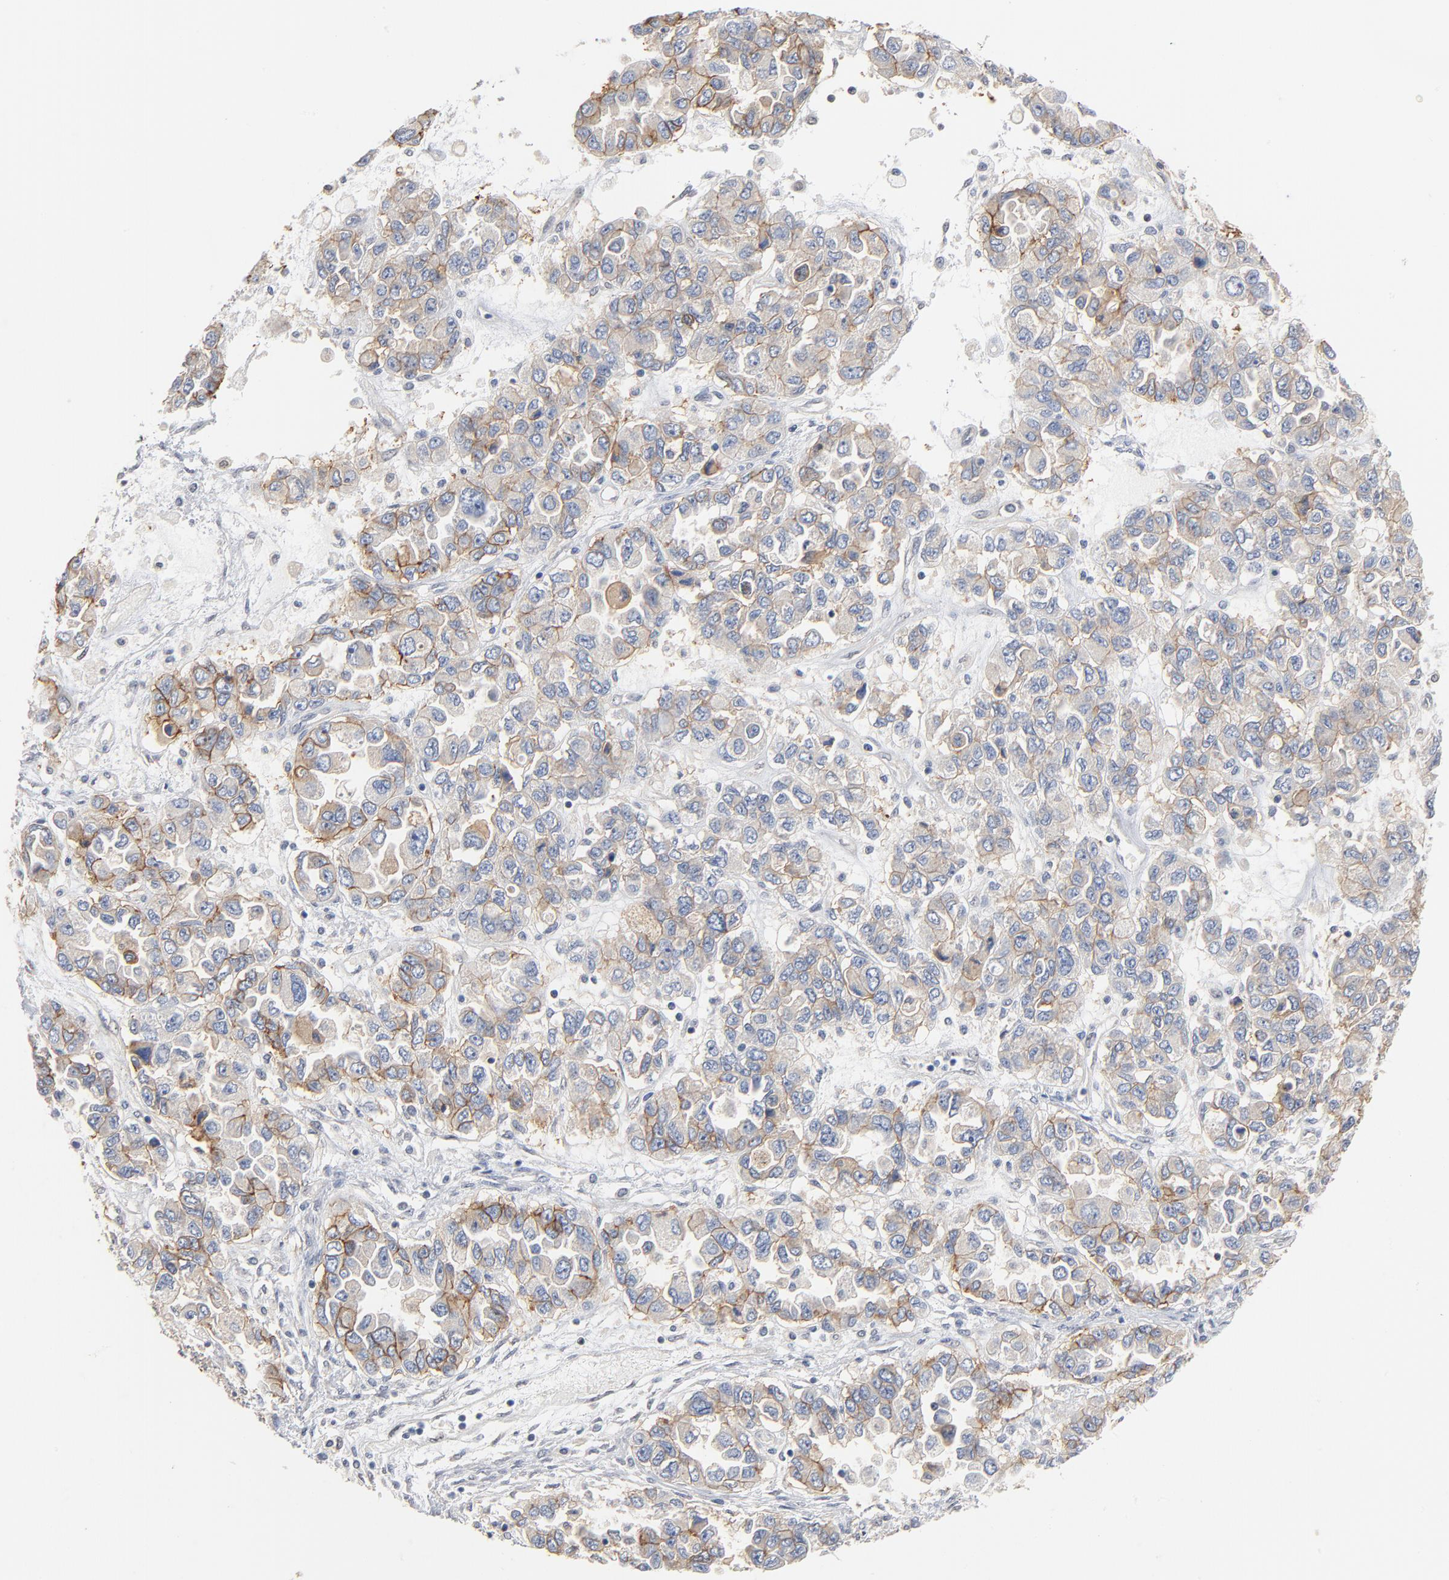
{"staining": {"intensity": "weak", "quantity": "25%-75%", "location": "cytoplasmic/membranous"}, "tissue": "ovarian cancer", "cell_type": "Tumor cells", "image_type": "cancer", "snomed": [{"axis": "morphology", "description": "Cystadenocarcinoma, serous, NOS"}, {"axis": "topography", "description": "Ovary"}], "caption": "Approximately 25%-75% of tumor cells in human ovarian cancer exhibit weak cytoplasmic/membranous protein staining as visualized by brown immunohistochemical staining.", "gene": "EPCAM", "patient": {"sex": "female", "age": 84}}